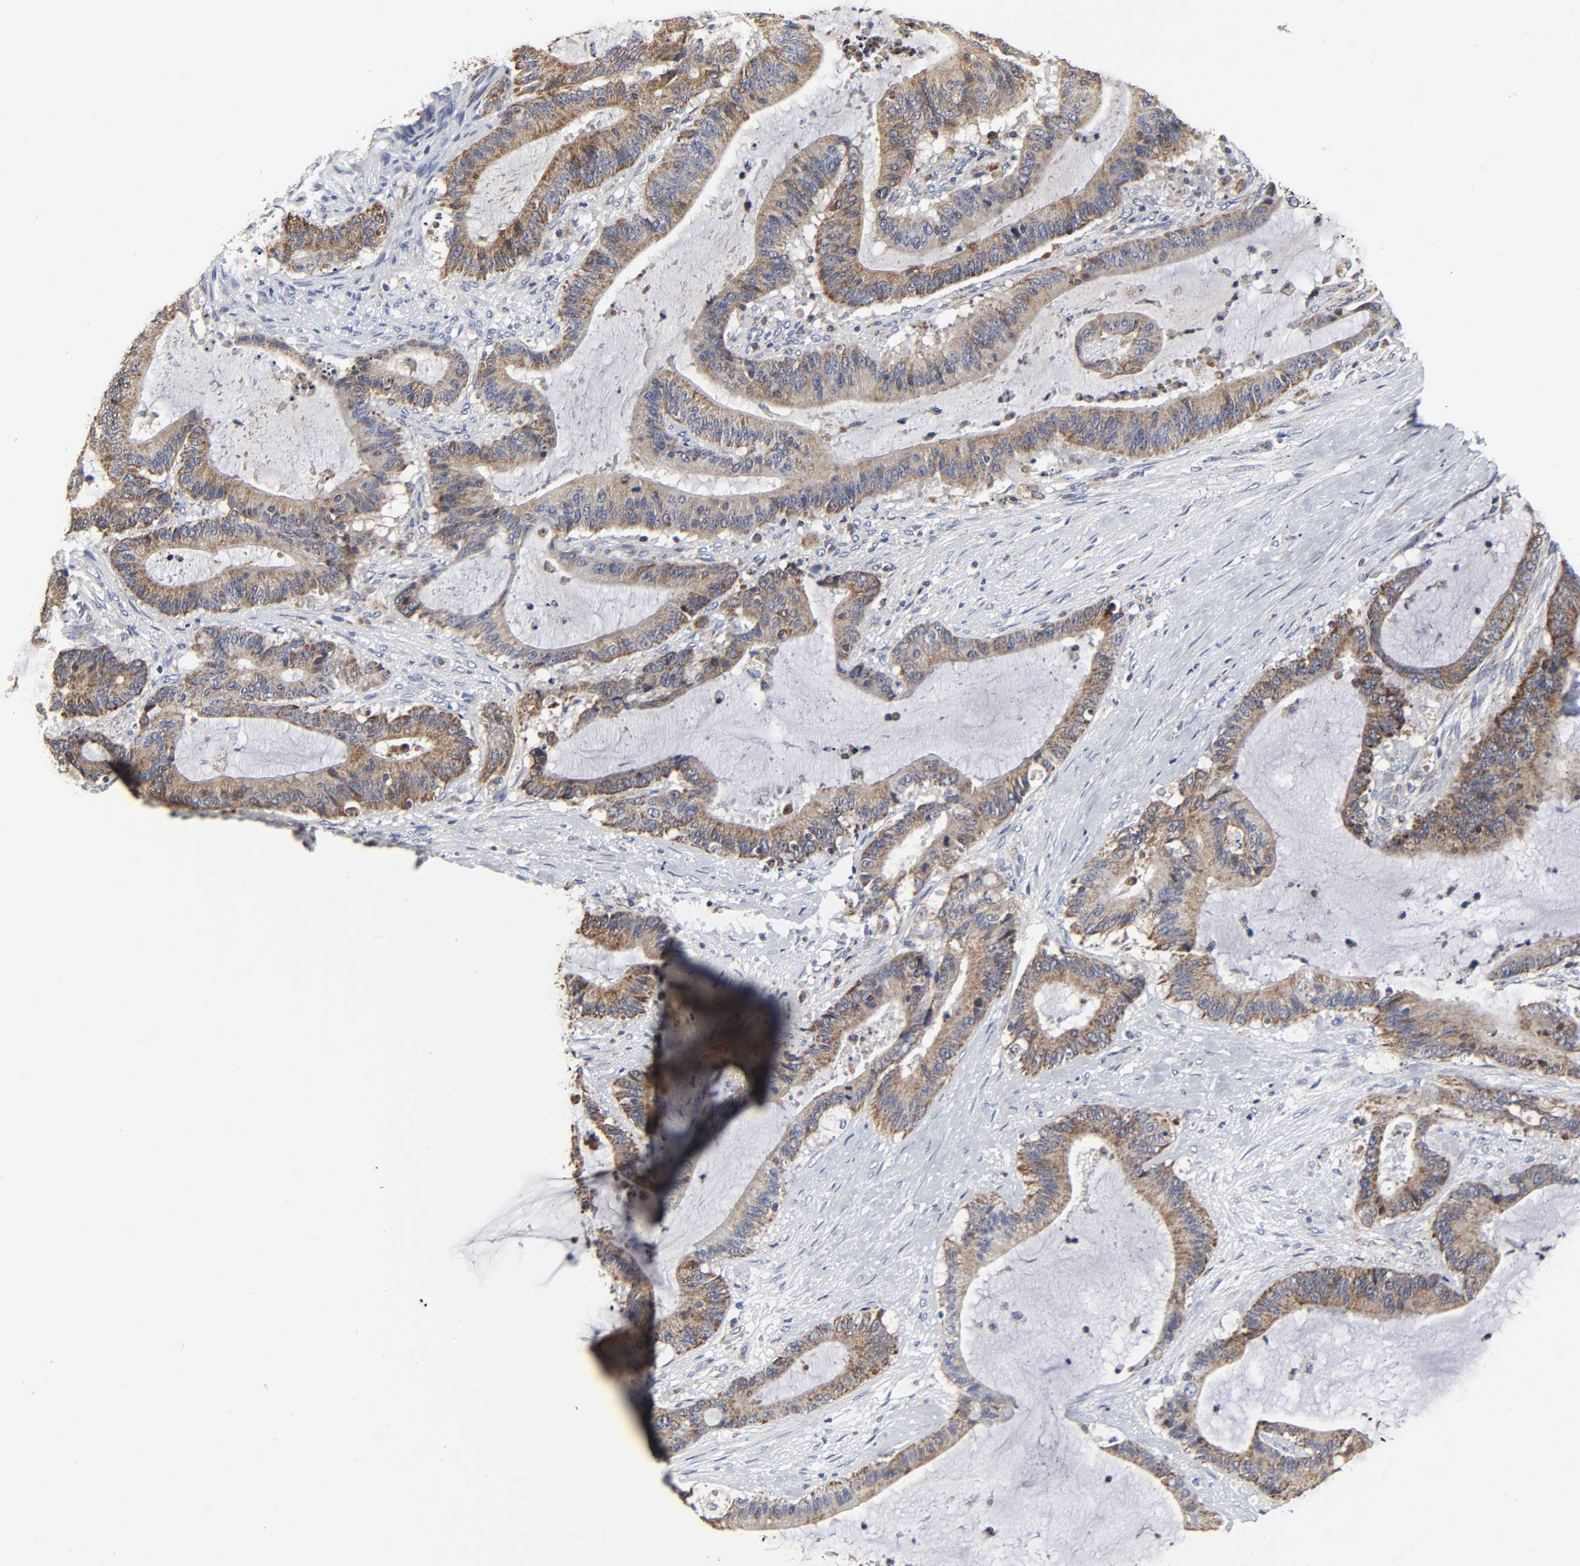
{"staining": {"intensity": "moderate", "quantity": ">75%", "location": "cytoplasmic/membranous"}, "tissue": "liver cancer", "cell_type": "Tumor cells", "image_type": "cancer", "snomed": [{"axis": "morphology", "description": "Cholangiocarcinoma"}, {"axis": "topography", "description": "Liver"}], "caption": "Immunohistochemical staining of human liver cholangiocarcinoma demonstrates moderate cytoplasmic/membranous protein staining in about >75% of tumor cells.", "gene": "COX6B1", "patient": {"sex": "female", "age": 73}}